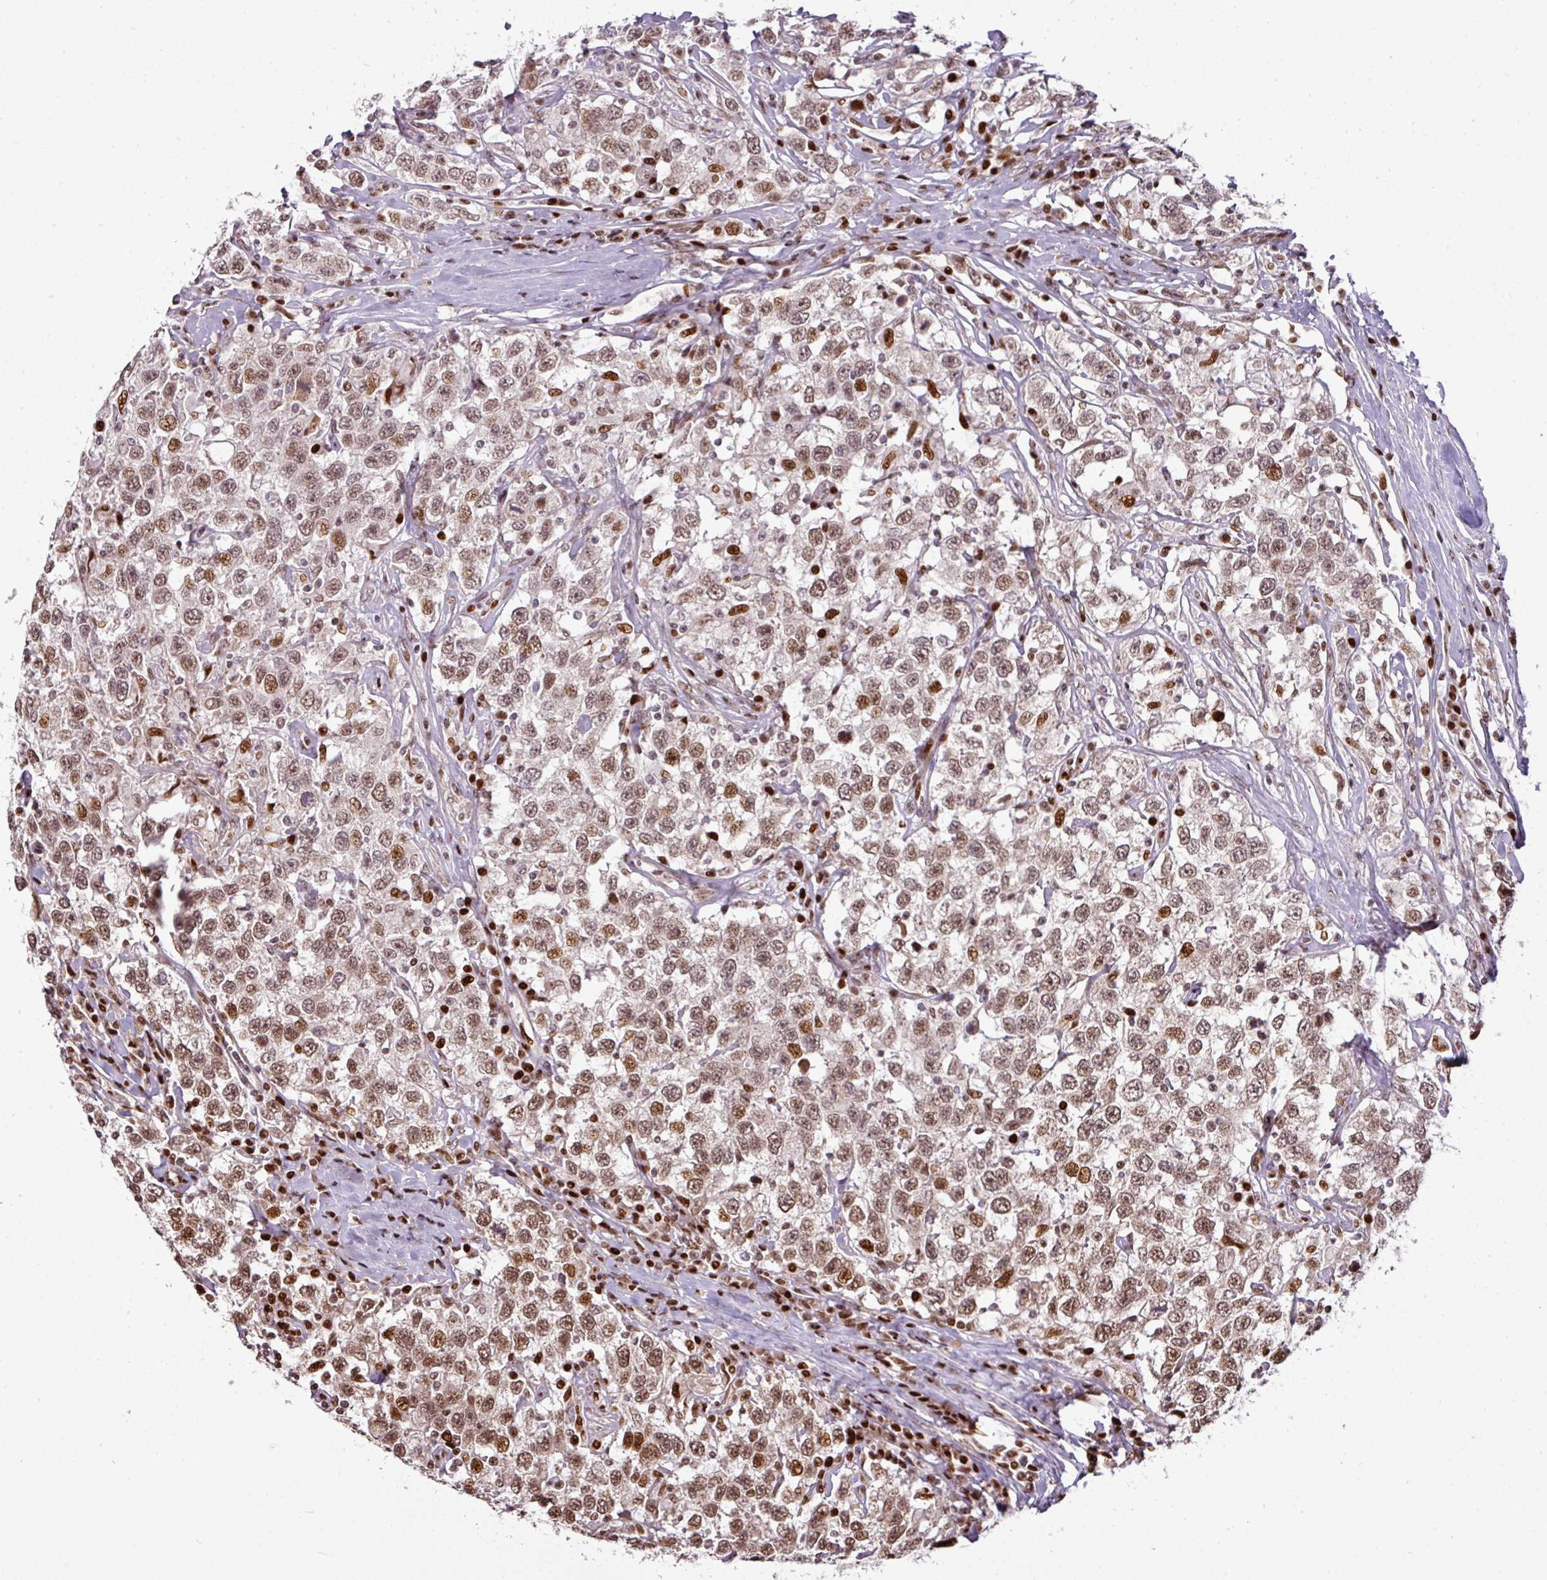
{"staining": {"intensity": "moderate", "quantity": ">75%", "location": "nuclear"}, "tissue": "testis cancer", "cell_type": "Tumor cells", "image_type": "cancer", "snomed": [{"axis": "morphology", "description": "Seminoma, NOS"}, {"axis": "topography", "description": "Testis"}], "caption": "IHC photomicrograph of neoplastic tissue: human seminoma (testis) stained using immunohistochemistry reveals medium levels of moderate protein expression localized specifically in the nuclear of tumor cells, appearing as a nuclear brown color.", "gene": "MYSM1", "patient": {"sex": "male", "age": 41}}